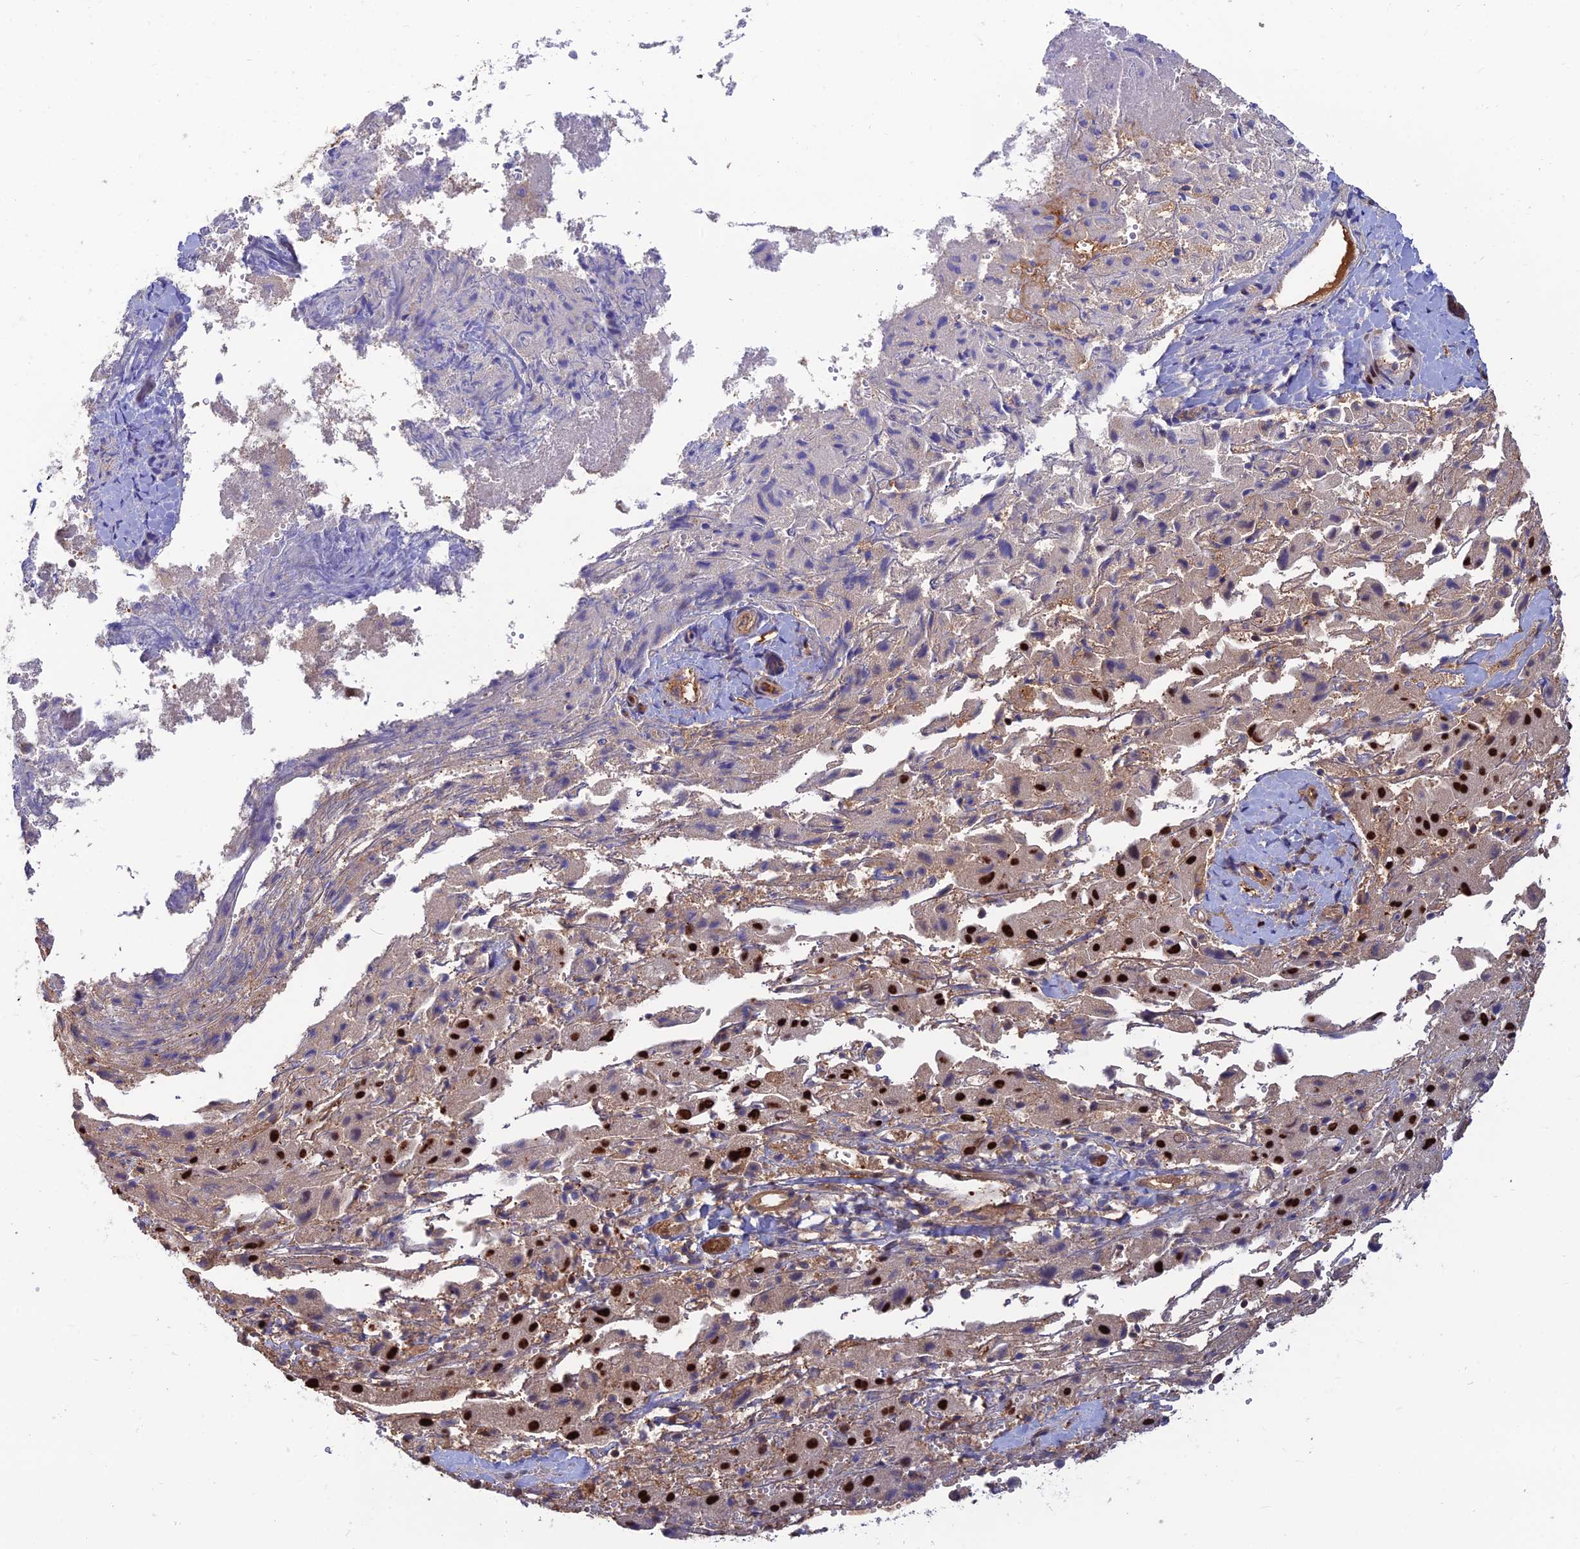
{"staining": {"intensity": "strong", "quantity": "25%-75%", "location": "nuclear"}, "tissue": "liver cancer", "cell_type": "Tumor cells", "image_type": "cancer", "snomed": [{"axis": "morphology", "description": "Carcinoma, Hepatocellular, NOS"}, {"axis": "topography", "description": "Liver"}], "caption": "Immunohistochemical staining of human liver cancer (hepatocellular carcinoma) exhibits strong nuclear protein staining in about 25%-75% of tumor cells.", "gene": "DNPEP", "patient": {"sex": "female", "age": 58}}